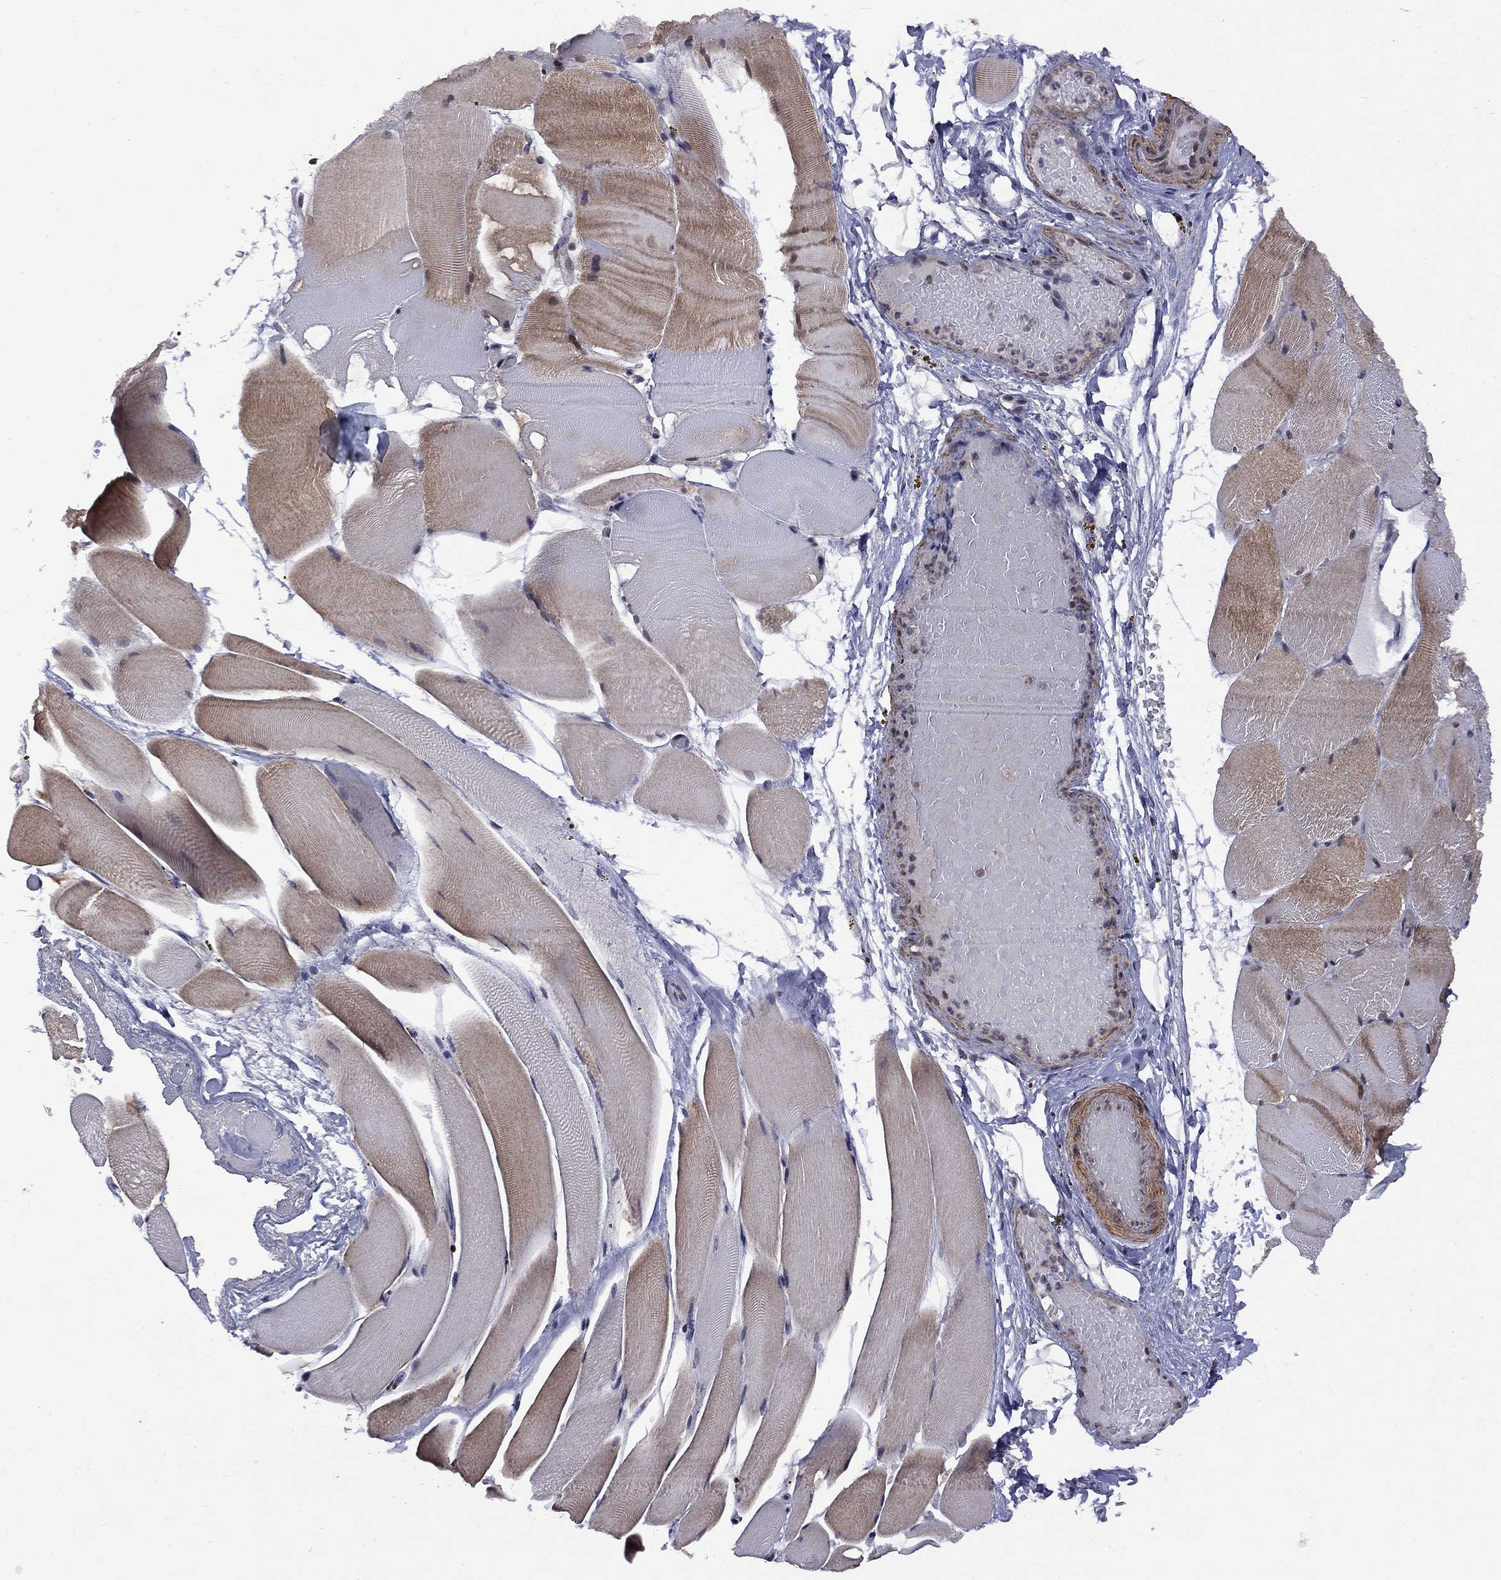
{"staining": {"intensity": "moderate", "quantity": "25%-75%", "location": "cytoplasmic/membranous"}, "tissue": "skeletal muscle", "cell_type": "Myocytes", "image_type": "normal", "snomed": [{"axis": "morphology", "description": "Normal tissue, NOS"}, {"axis": "topography", "description": "Skeletal muscle"}], "caption": "Skeletal muscle stained for a protein (brown) exhibits moderate cytoplasmic/membranous positive expression in about 25%-75% of myocytes.", "gene": "BRF1", "patient": {"sex": "female", "age": 37}}